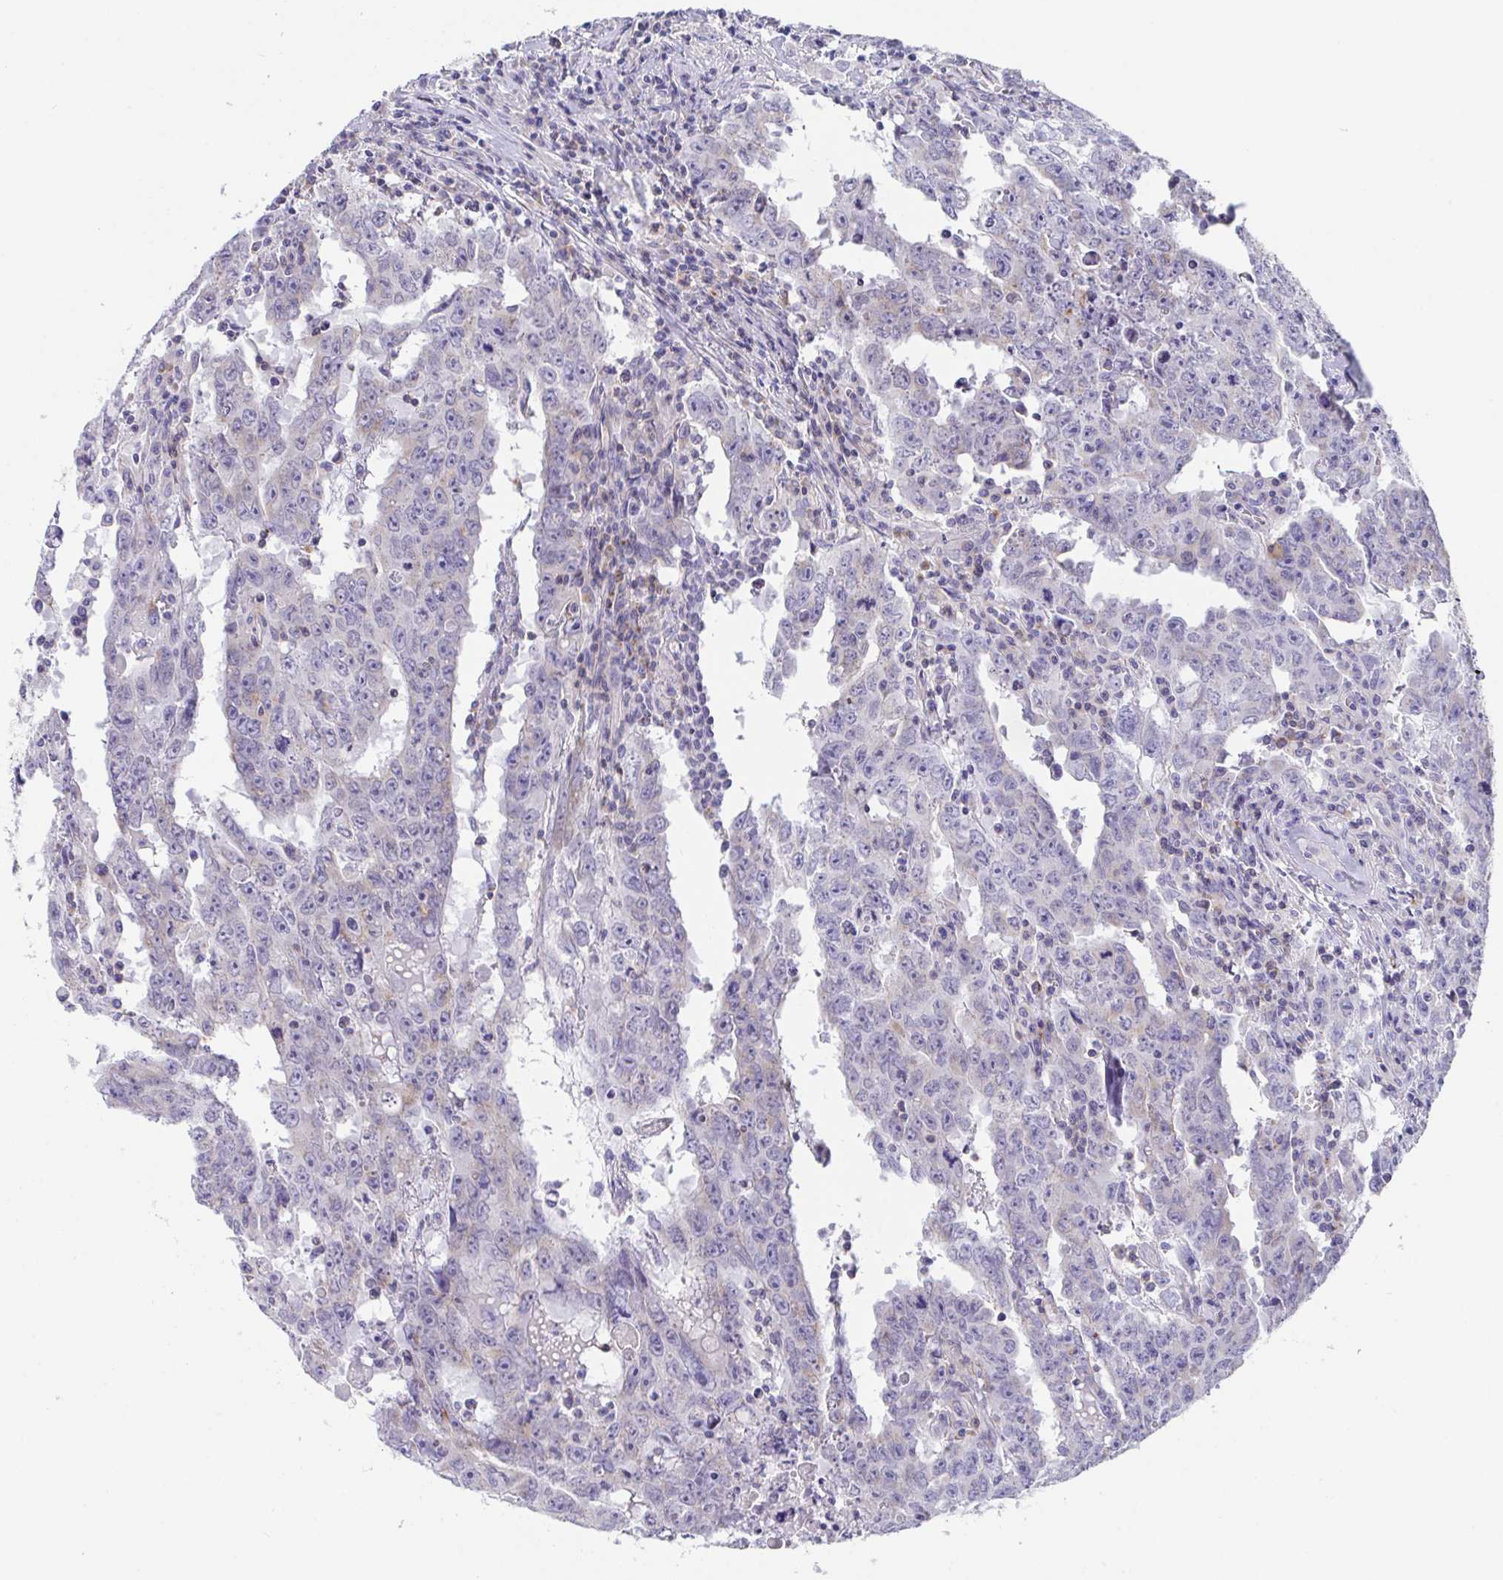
{"staining": {"intensity": "negative", "quantity": "none", "location": "none"}, "tissue": "testis cancer", "cell_type": "Tumor cells", "image_type": "cancer", "snomed": [{"axis": "morphology", "description": "Carcinoma, Embryonal, NOS"}, {"axis": "topography", "description": "Testis"}], "caption": "IHC histopathology image of neoplastic tissue: human testis cancer stained with DAB shows no significant protein expression in tumor cells. Brightfield microscopy of immunohistochemistry (IHC) stained with DAB (3,3'-diaminobenzidine) (brown) and hematoxylin (blue), captured at high magnification.", "gene": "MIA3", "patient": {"sex": "male", "age": 22}}